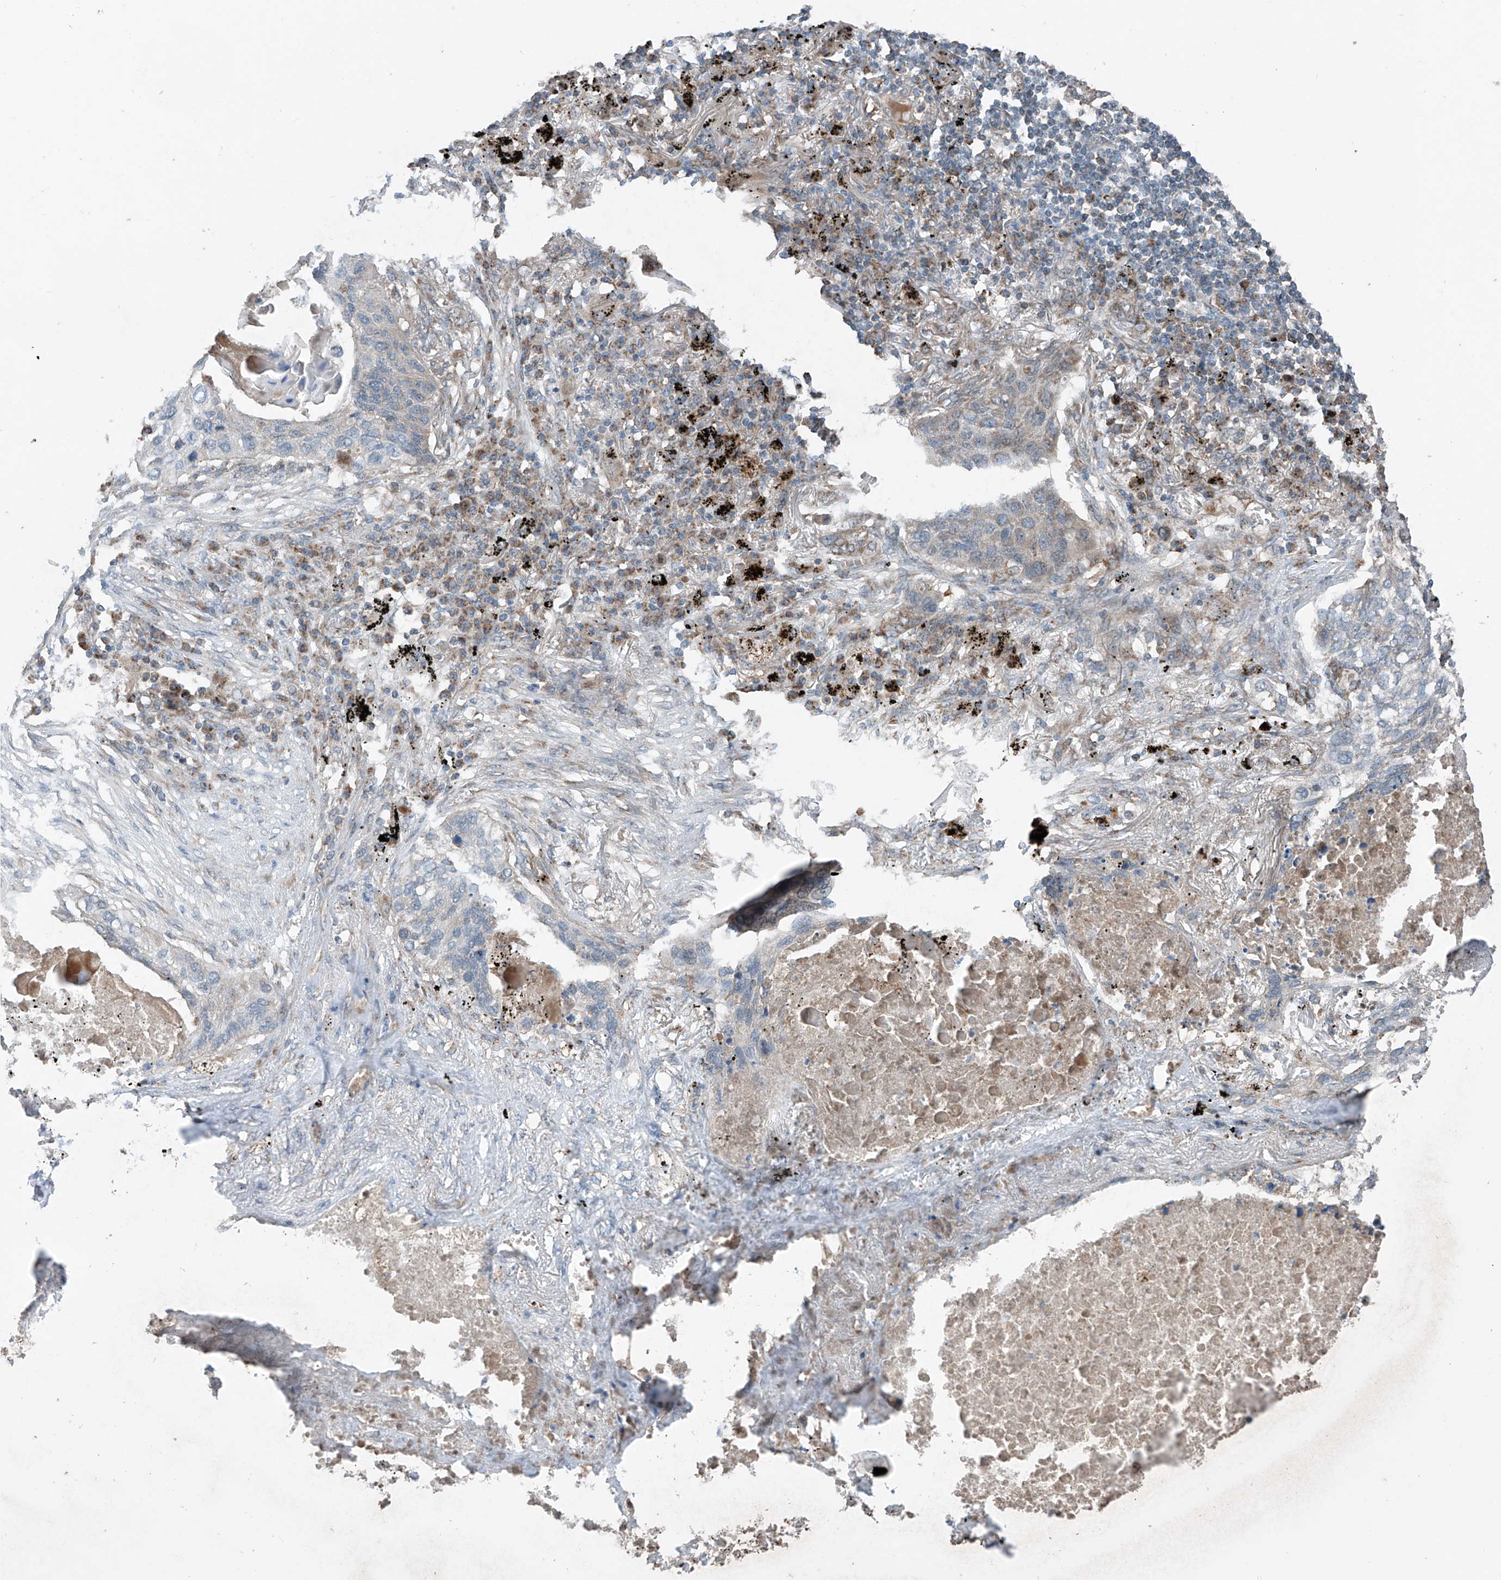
{"staining": {"intensity": "negative", "quantity": "none", "location": "none"}, "tissue": "lung cancer", "cell_type": "Tumor cells", "image_type": "cancer", "snomed": [{"axis": "morphology", "description": "Squamous cell carcinoma, NOS"}, {"axis": "topography", "description": "Lung"}], "caption": "This is an IHC photomicrograph of lung cancer. There is no expression in tumor cells.", "gene": "SAMD3", "patient": {"sex": "female", "age": 63}}